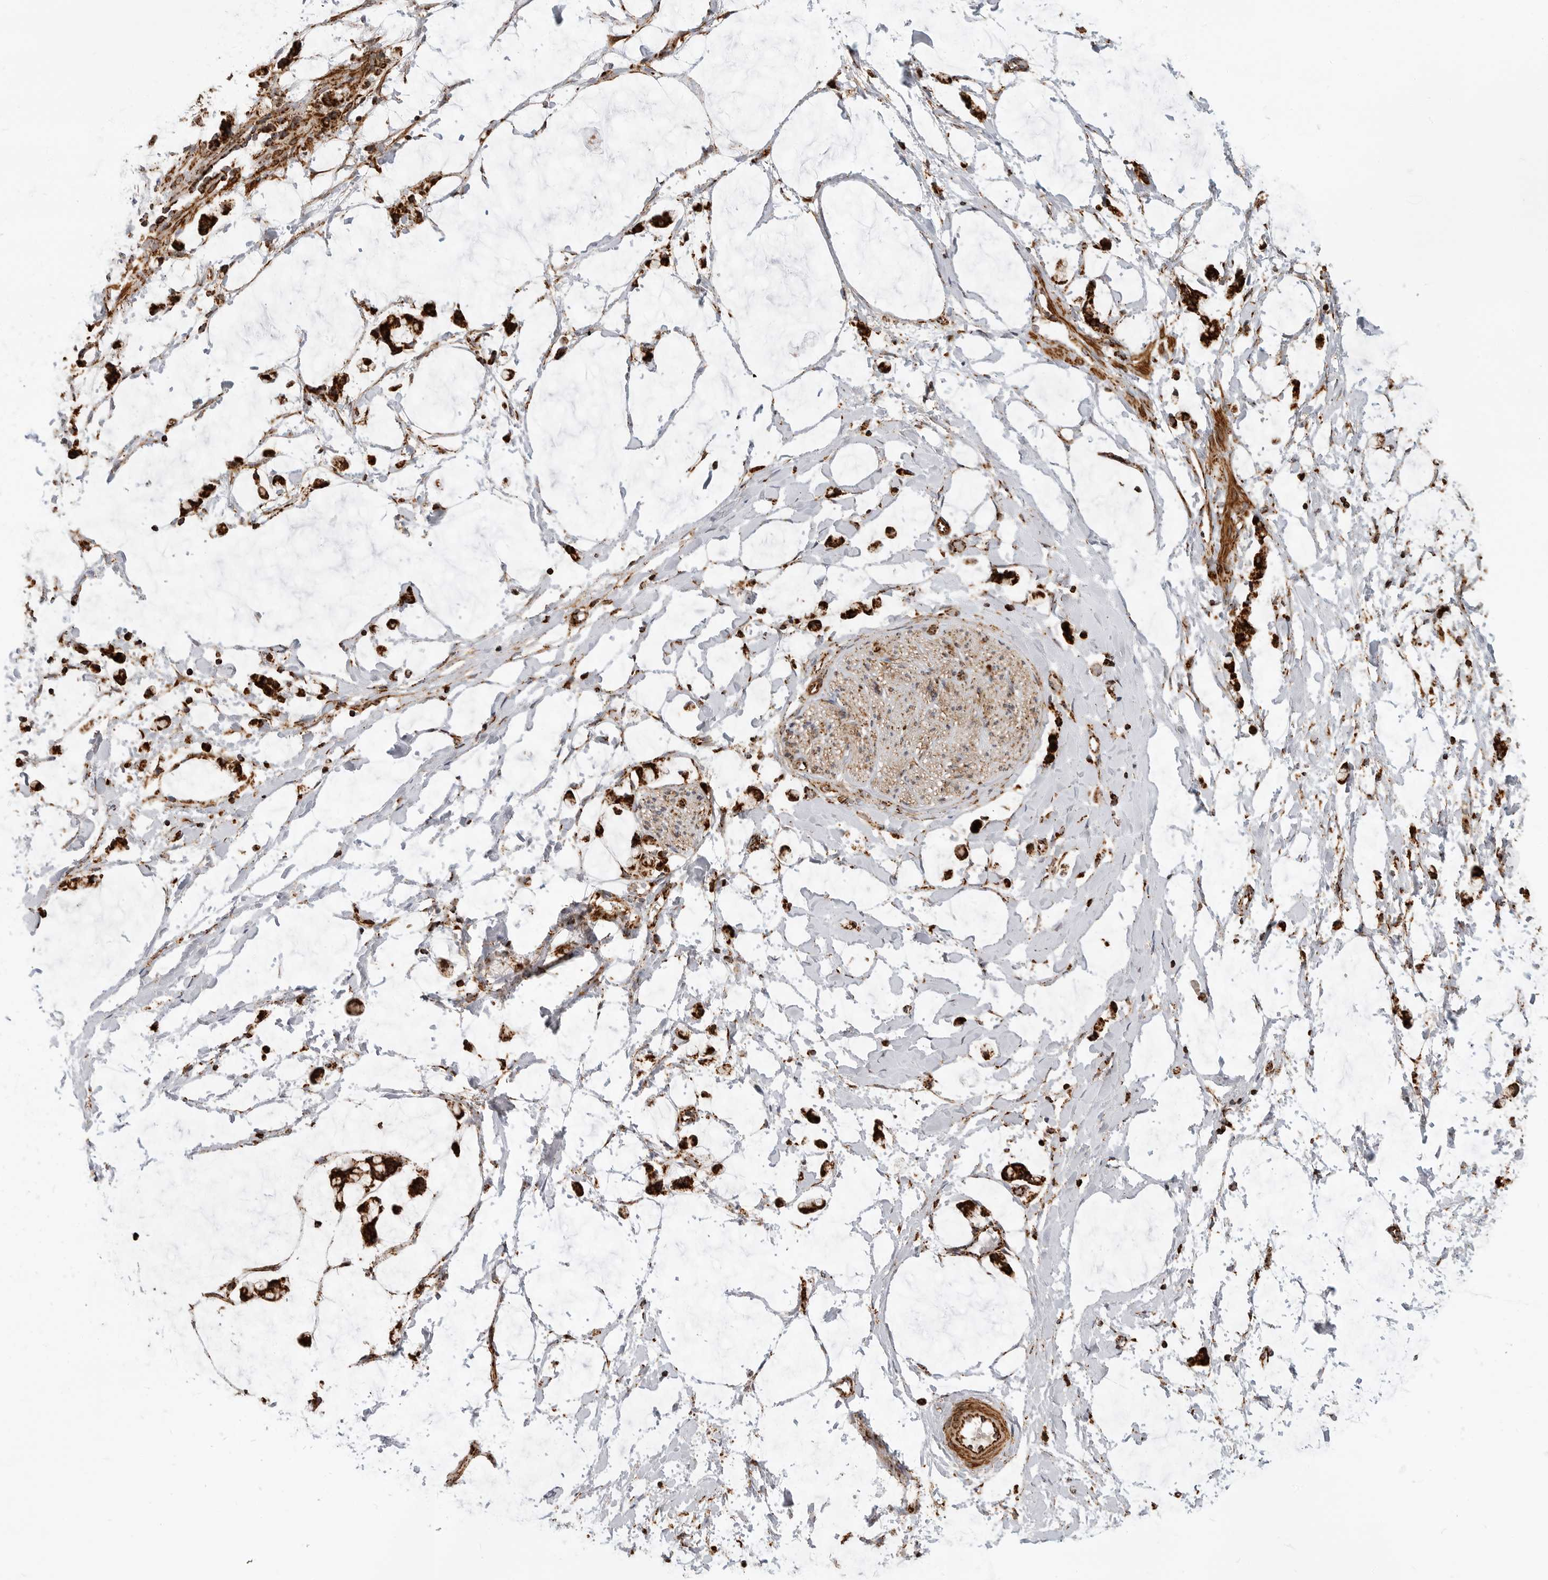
{"staining": {"intensity": "moderate", "quantity": ">75%", "location": "cytoplasmic/membranous"}, "tissue": "adipose tissue", "cell_type": "Adipocytes", "image_type": "normal", "snomed": [{"axis": "morphology", "description": "Normal tissue, NOS"}, {"axis": "morphology", "description": "Adenocarcinoma, NOS"}, {"axis": "topography", "description": "Colon"}, {"axis": "topography", "description": "Peripheral nerve tissue"}], "caption": "Immunohistochemistry of benign adipose tissue displays medium levels of moderate cytoplasmic/membranous positivity in approximately >75% of adipocytes.", "gene": "BMP2K", "patient": {"sex": "male", "age": 14}}